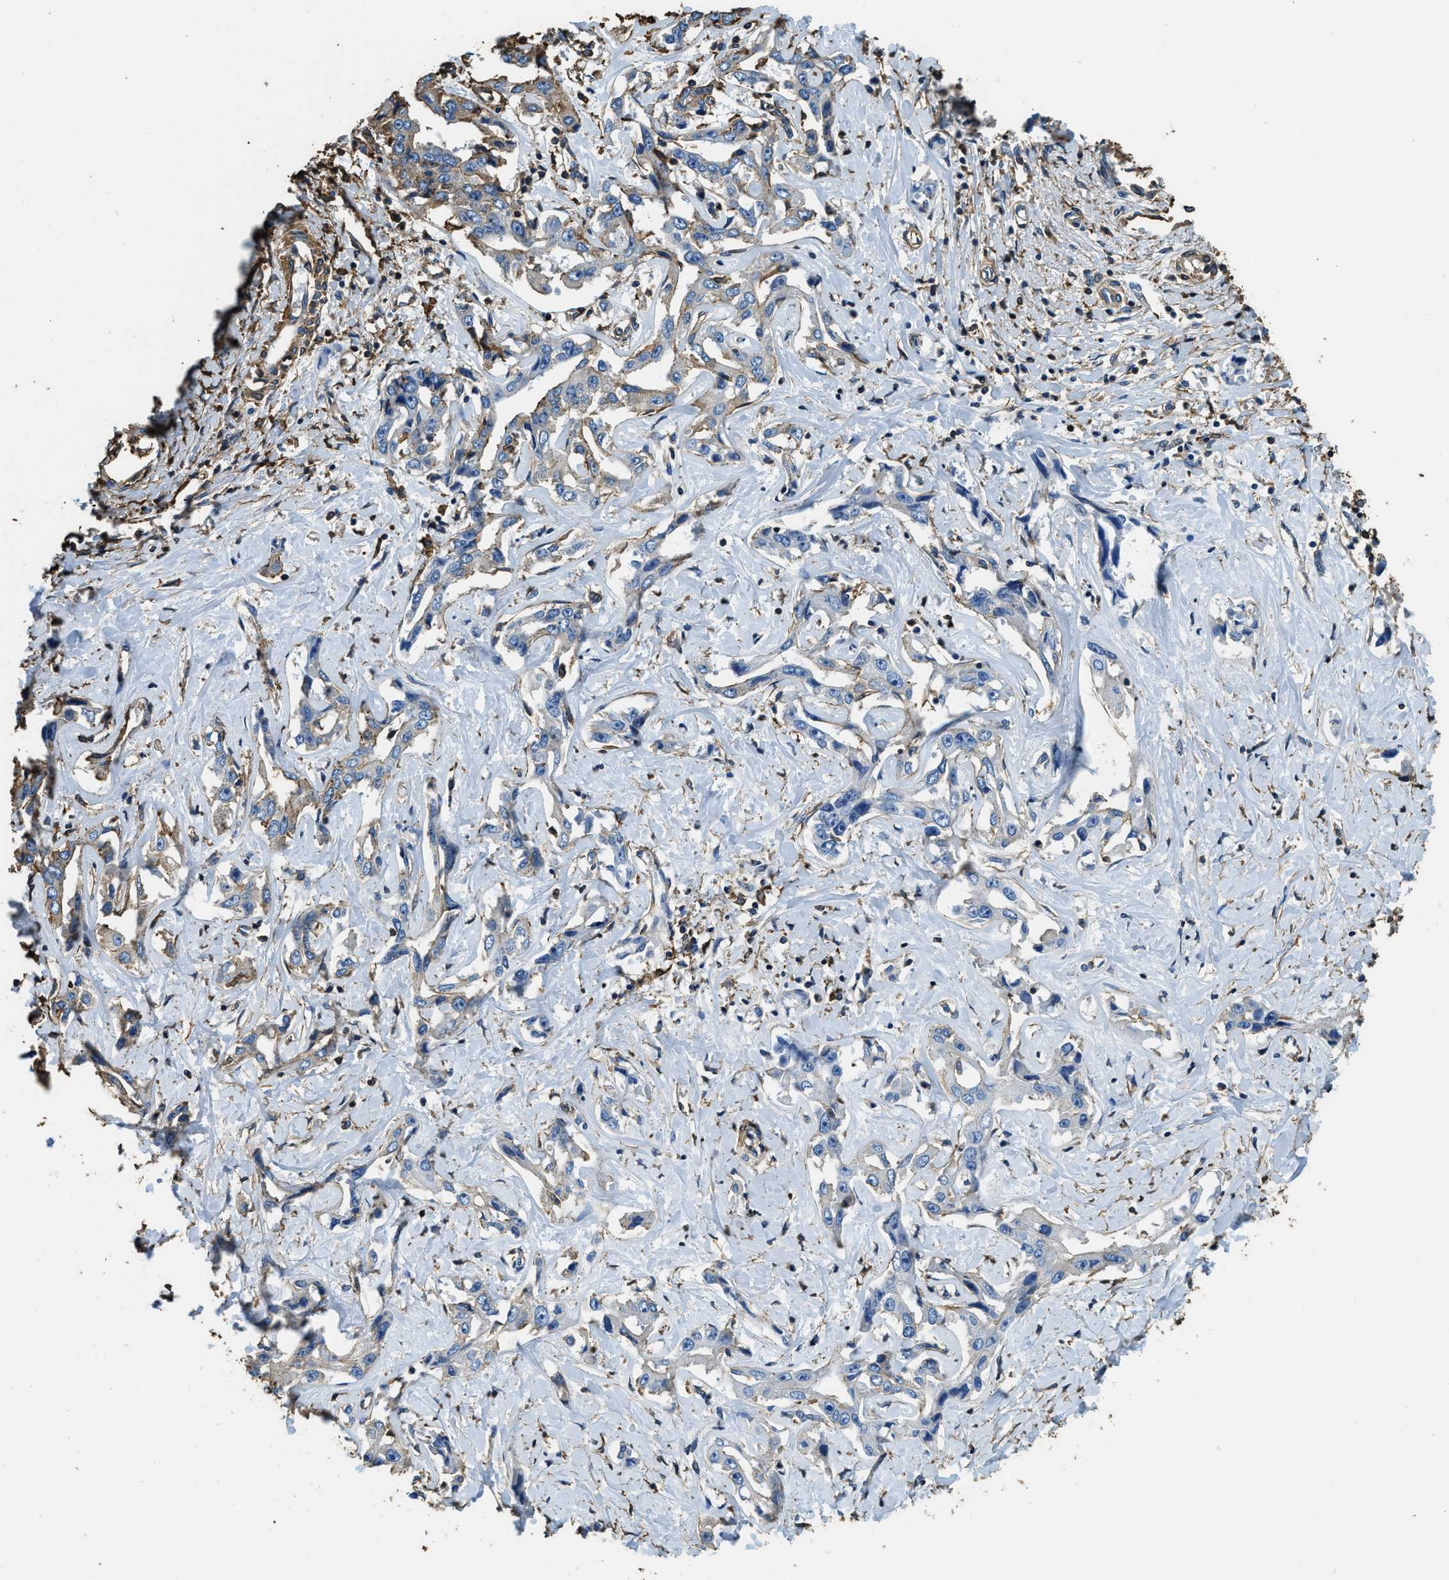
{"staining": {"intensity": "moderate", "quantity": "<25%", "location": "cytoplasmic/membranous"}, "tissue": "liver cancer", "cell_type": "Tumor cells", "image_type": "cancer", "snomed": [{"axis": "morphology", "description": "Cholangiocarcinoma"}, {"axis": "topography", "description": "Liver"}], "caption": "Immunohistochemistry micrograph of cholangiocarcinoma (liver) stained for a protein (brown), which exhibits low levels of moderate cytoplasmic/membranous expression in about <25% of tumor cells.", "gene": "ACCS", "patient": {"sex": "male", "age": 59}}